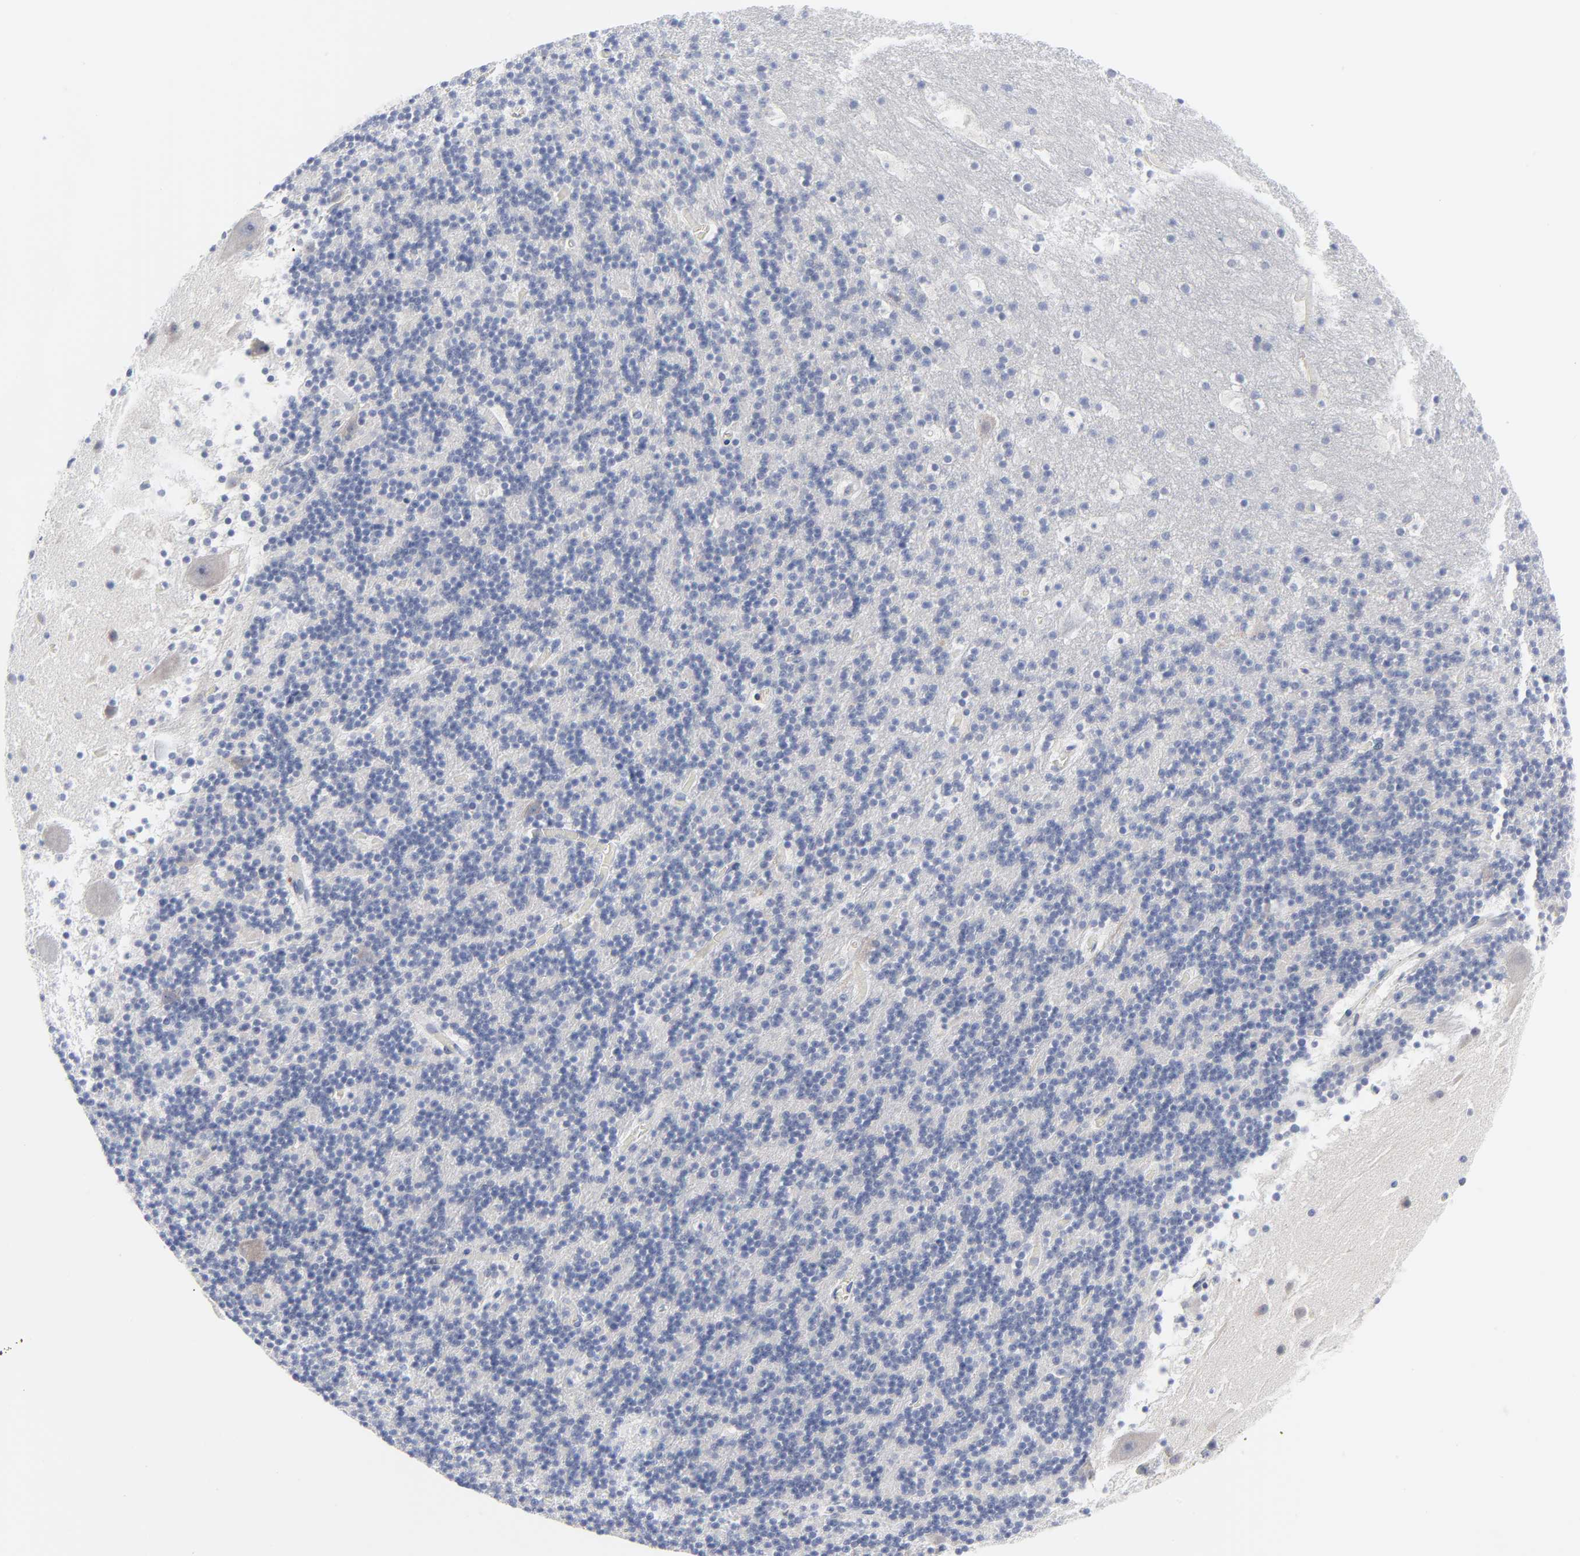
{"staining": {"intensity": "negative", "quantity": "none", "location": "none"}, "tissue": "cerebellum", "cell_type": "Cells in granular layer", "image_type": "normal", "snomed": [{"axis": "morphology", "description": "Normal tissue, NOS"}, {"axis": "topography", "description": "Cerebellum"}], "caption": "Immunohistochemistry (IHC) image of normal cerebellum: cerebellum stained with DAB shows no significant protein staining in cells in granular layer.", "gene": "CLEC4G", "patient": {"sex": "male", "age": 45}}